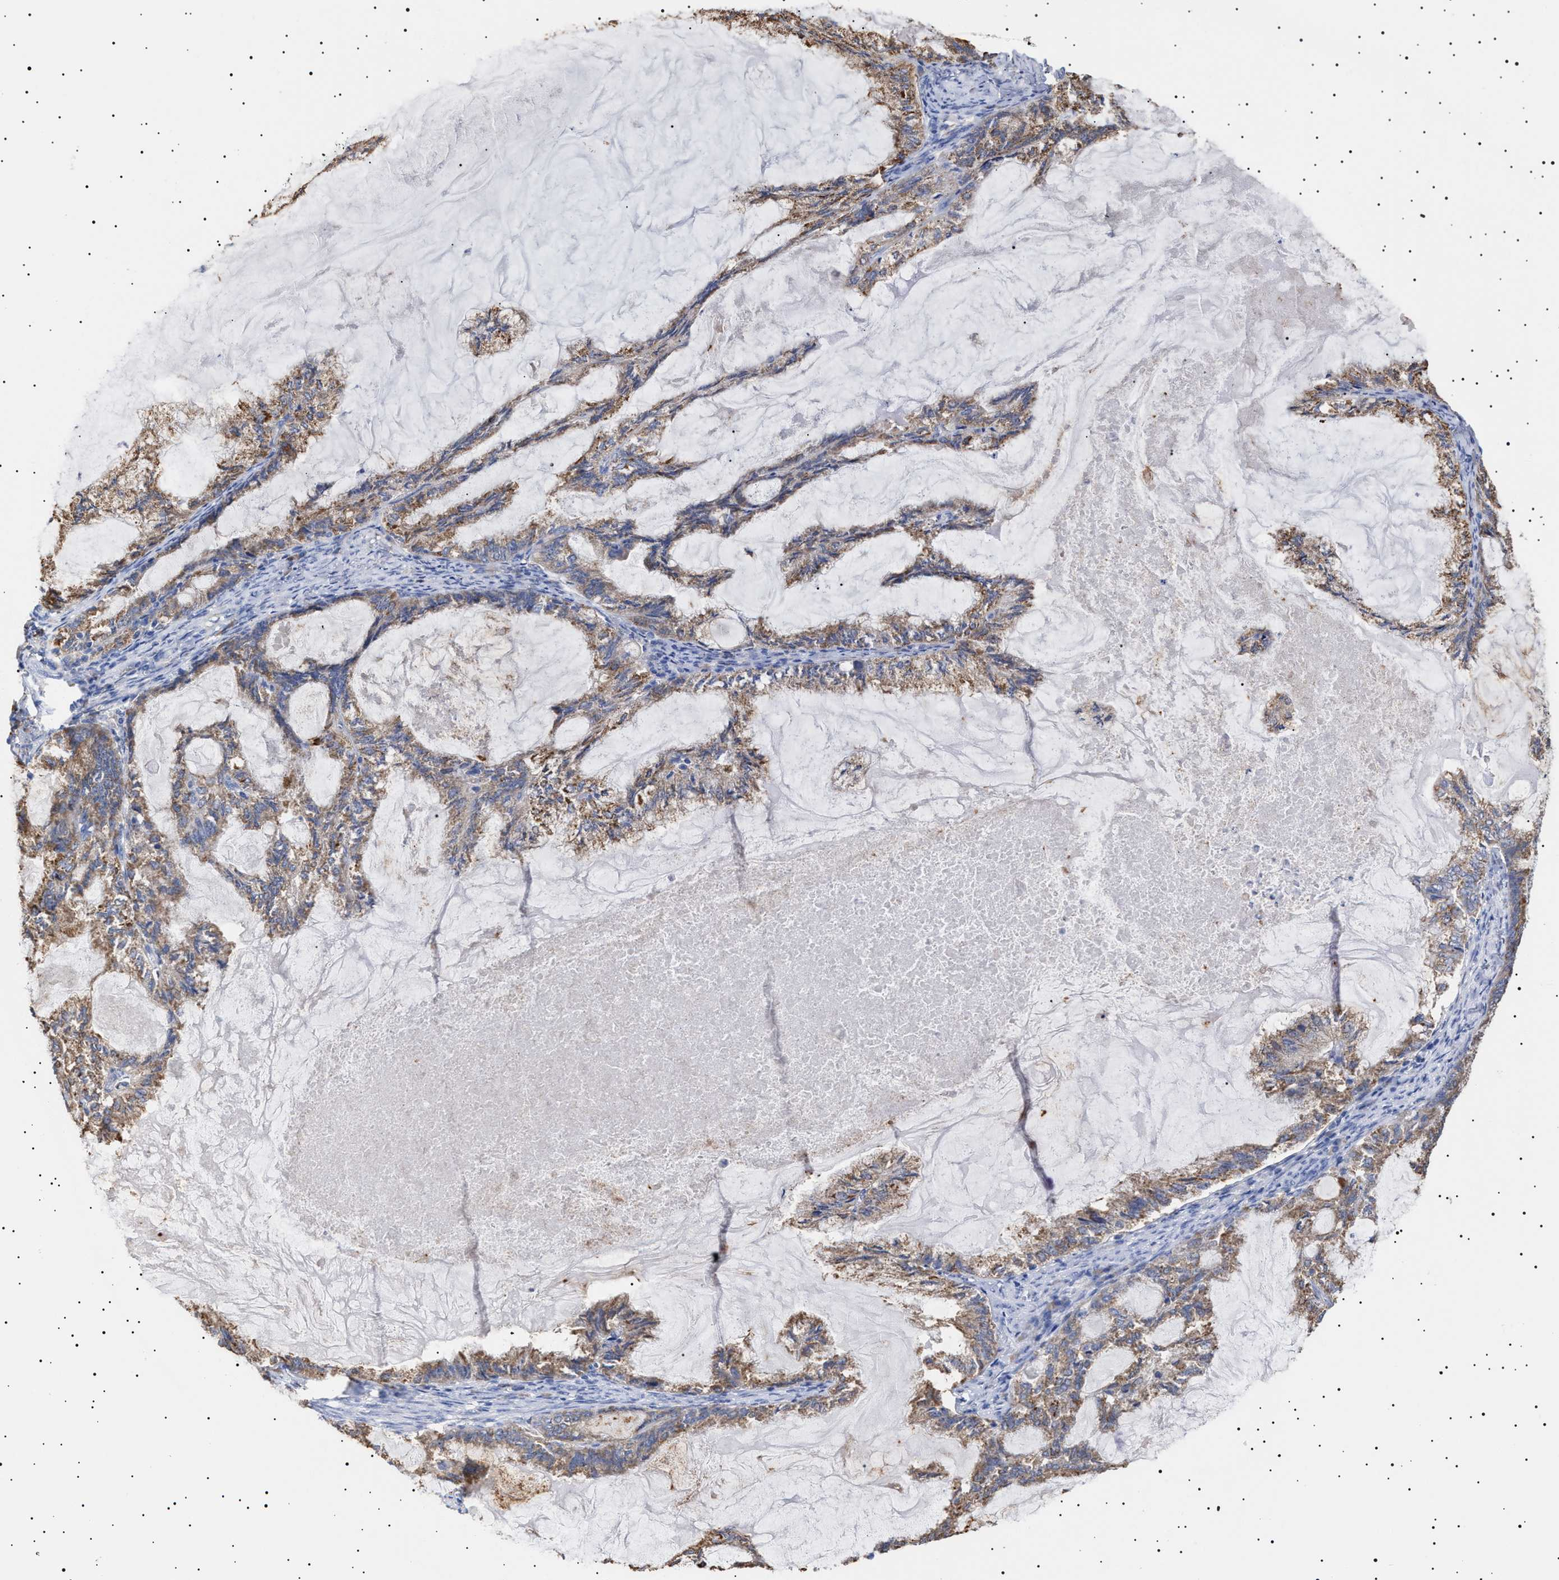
{"staining": {"intensity": "moderate", "quantity": ">75%", "location": "cytoplasmic/membranous"}, "tissue": "endometrial cancer", "cell_type": "Tumor cells", "image_type": "cancer", "snomed": [{"axis": "morphology", "description": "Adenocarcinoma, NOS"}, {"axis": "topography", "description": "Endometrium"}], "caption": "Immunohistochemical staining of endometrial adenocarcinoma shows medium levels of moderate cytoplasmic/membranous protein expression in about >75% of tumor cells.", "gene": "ERCC6L2", "patient": {"sex": "female", "age": 86}}